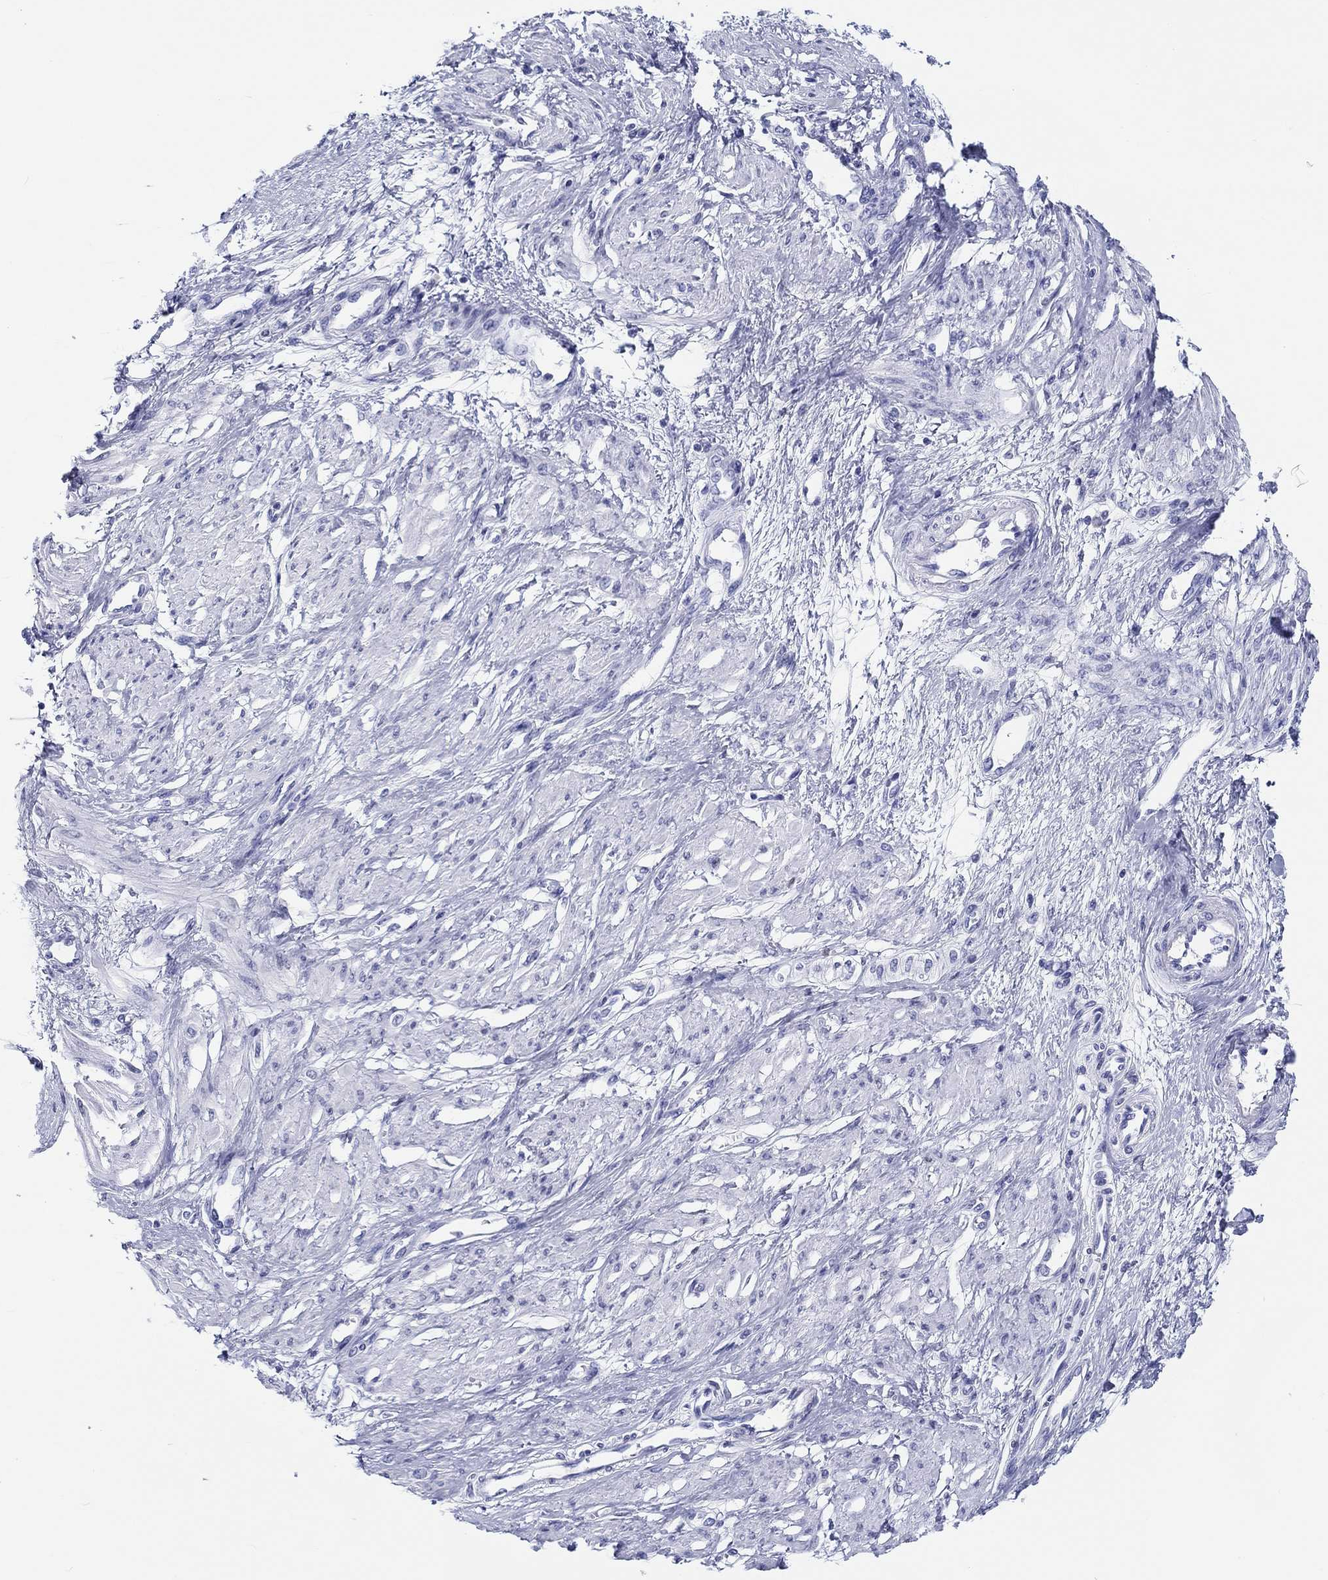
{"staining": {"intensity": "negative", "quantity": "none", "location": "none"}, "tissue": "smooth muscle", "cell_type": "Smooth muscle cells", "image_type": "normal", "snomed": [{"axis": "morphology", "description": "Normal tissue, NOS"}, {"axis": "topography", "description": "Smooth muscle"}, {"axis": "topography", "description": "Uterus"}], "caption": "Immunohistochemical staining of normal human smooth muscle exhibits no significant staining in smooth muscle cells. Brightfield microscopy of immunohistochemistry stained with DAB (3,3'-diaminobenzidine) (brown) and hematoxylin (blue), captured at high magnification.", "gene": "H1", "patient": {"sex": "female", "age": 39}}